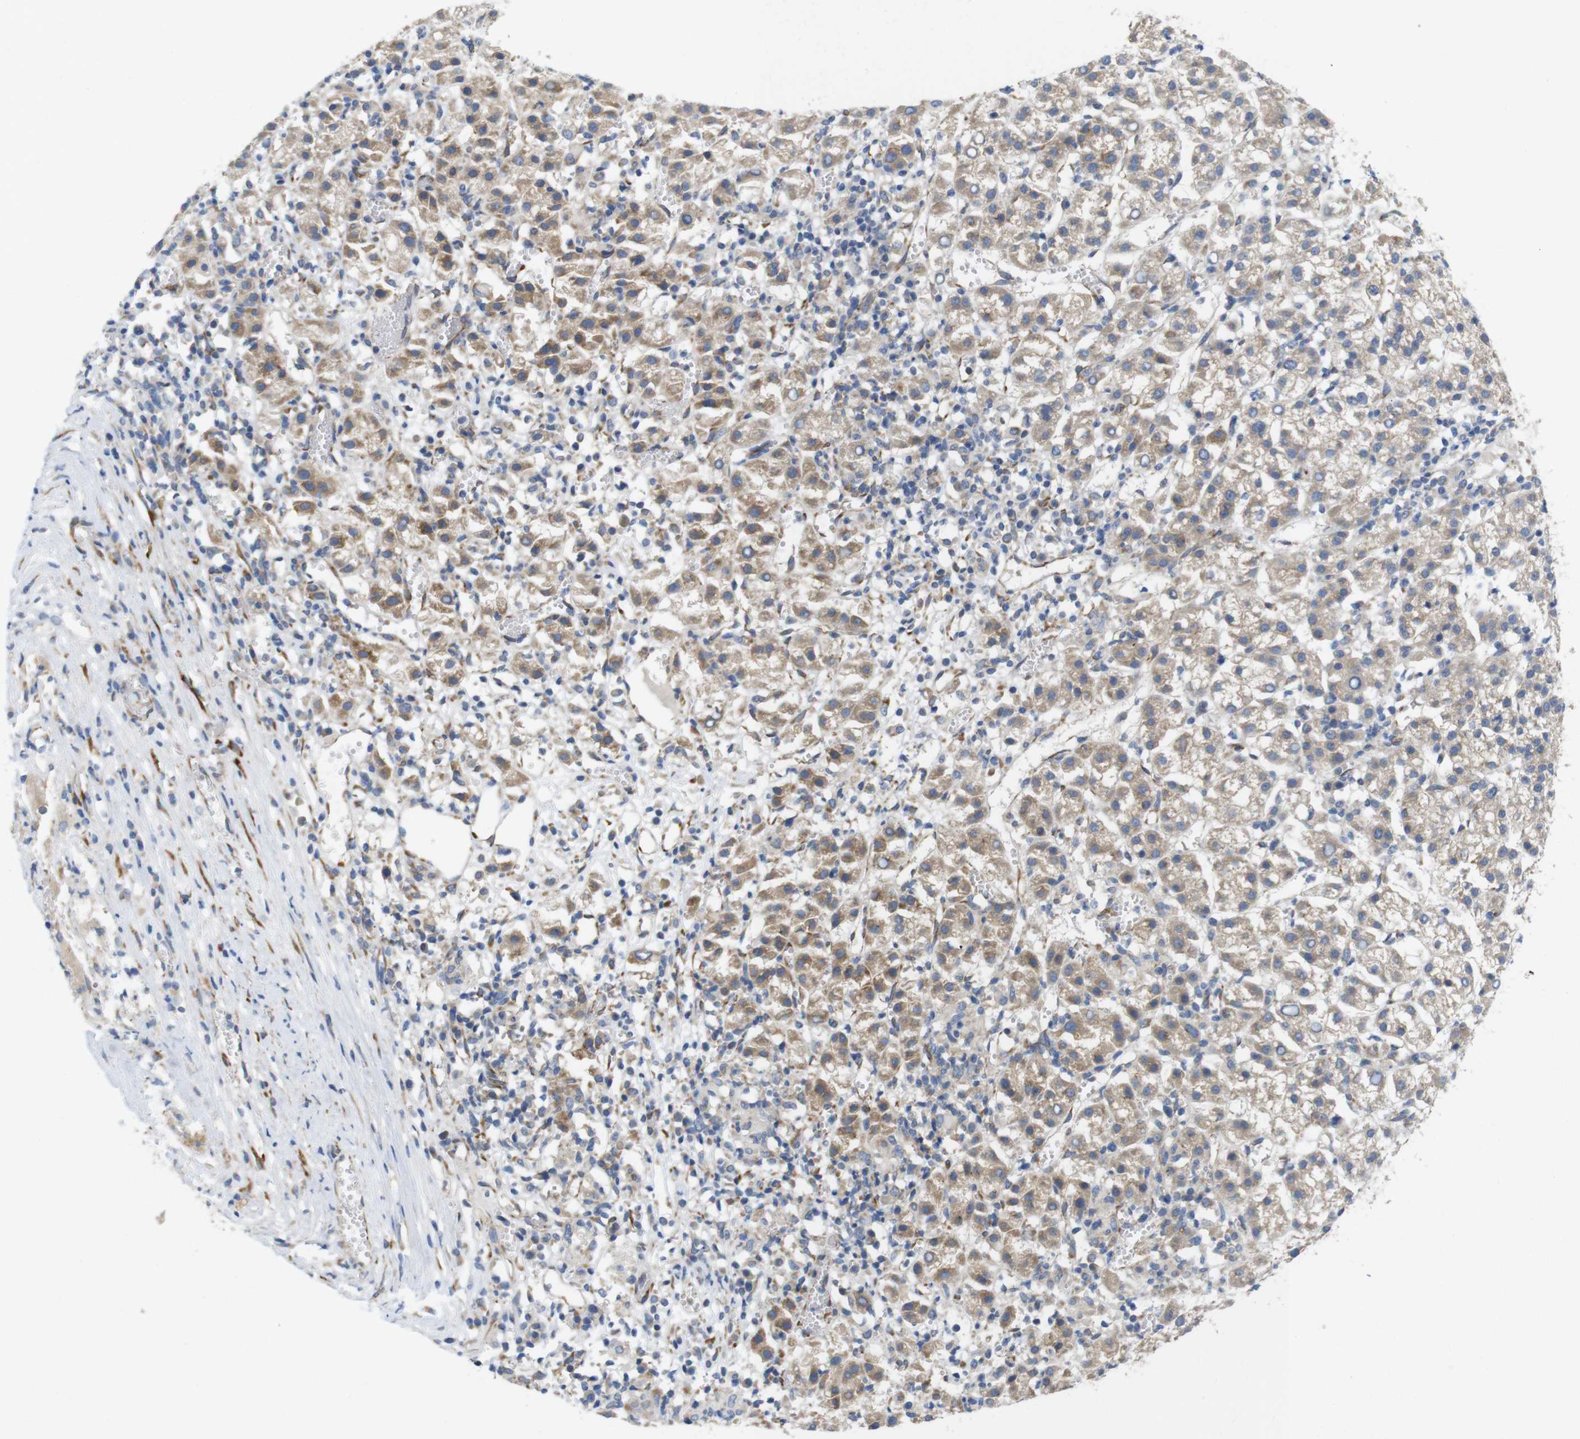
{"staining": {"intensity": "moderate", "quantity": "25%-75%", "location": "cytoplasmic/membranous"}, "tissue": "liver cancer", "cell_type": "Tumor cells", "image_type": "cancer", "snomed": [{"axis": "morphology", "description": "Carcinoma, Hepatocellular, NOS"}, {"axis": "topography", "description": "Liver"}], "caption": "Human liver hepatocellular carcinoma stained for a protein (brown) displays moderate cytoplasmic/membranous positive positivity in about 25%-75% of tumor cells.", "gene": "PCNX2", "patient": {"sex": "female", "age": 58}}